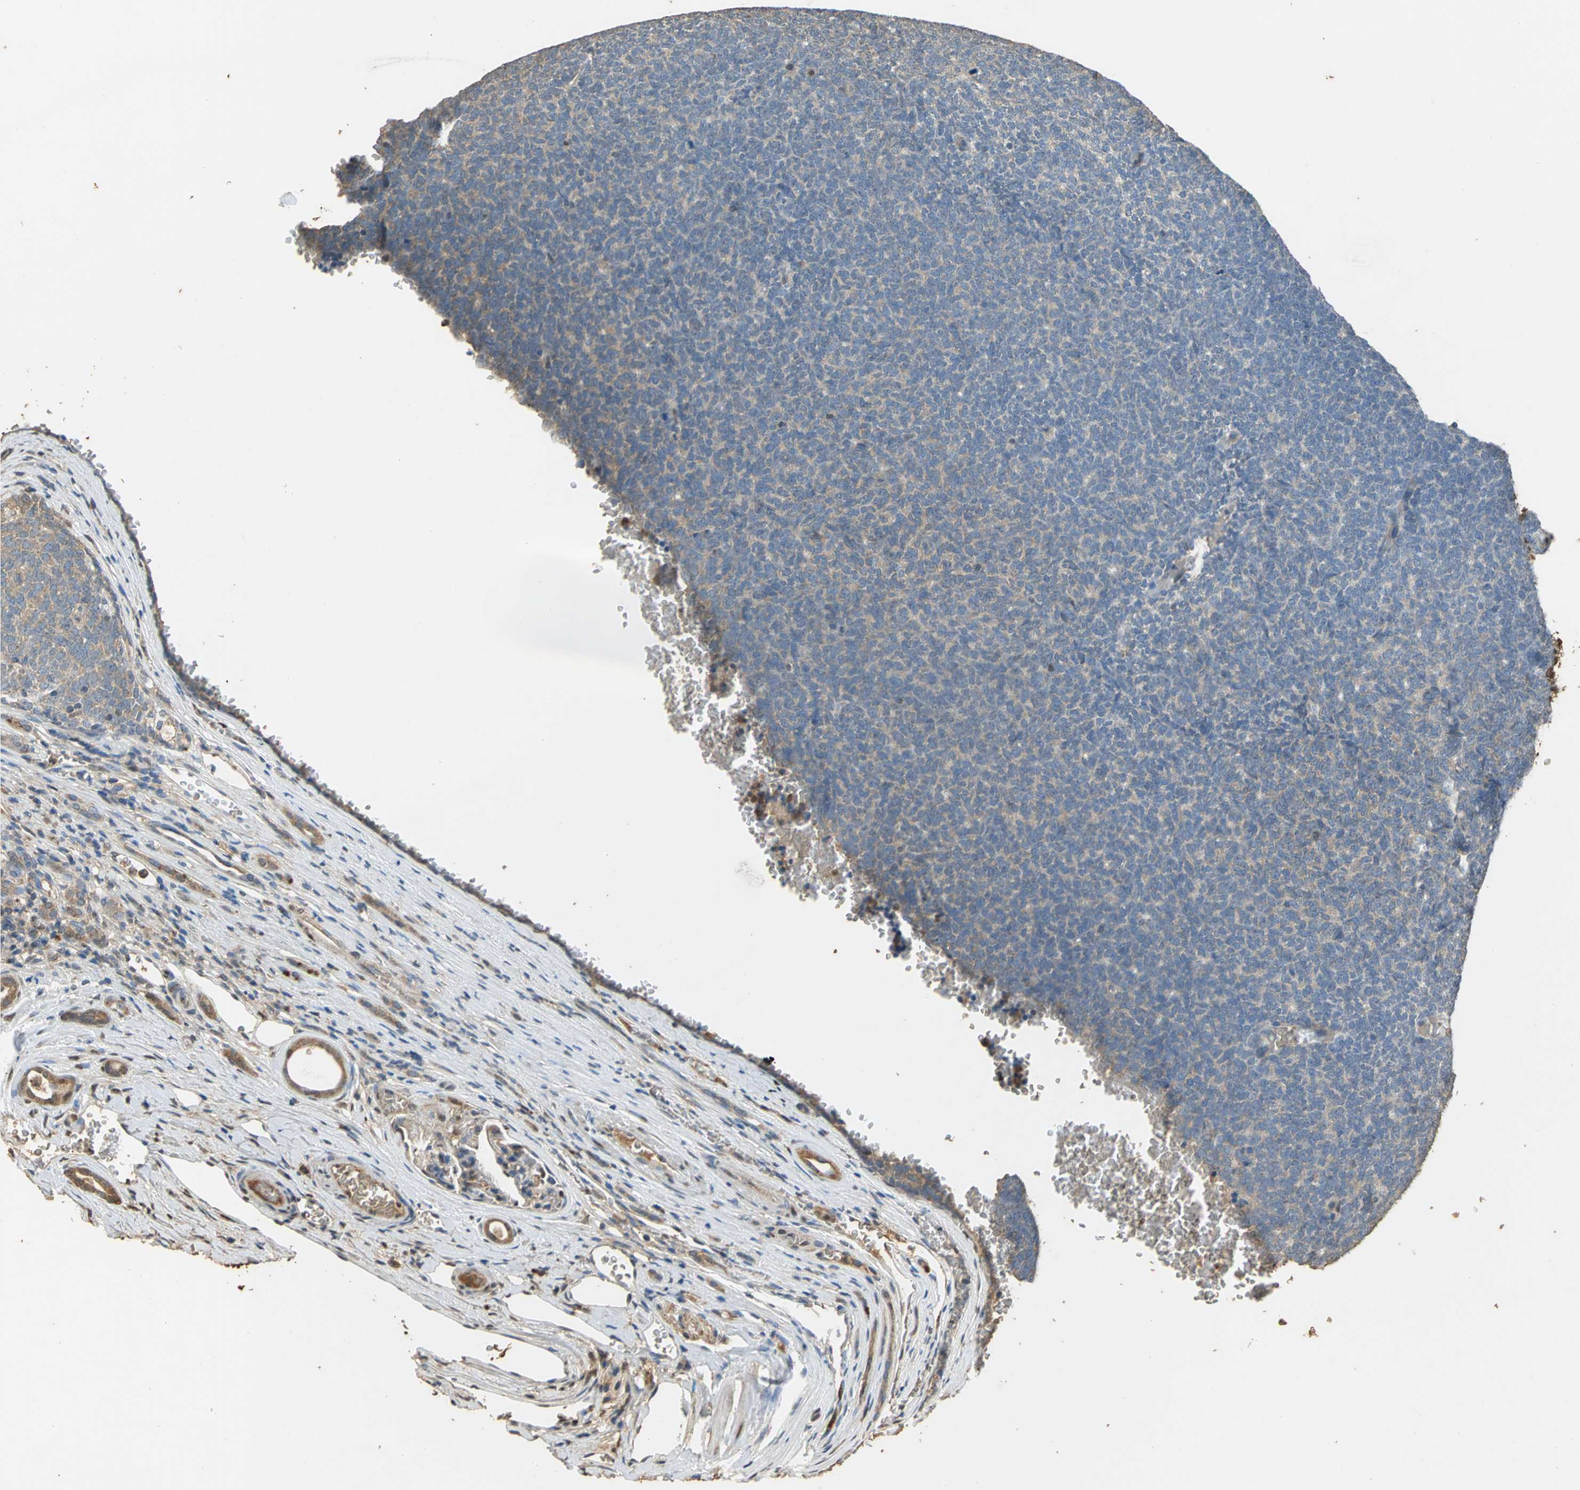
{"staining": {"intensity": "weak", "quantity": "25%-75%", "location": "cytoplasmic/membranous"}, "tissue": "renal cancer", "cell_type": "Tumor cells", "image_type": "cancer", "snomed": [{"axis": "morphology", "description": "Neoplasm, malignant, NOS"}, {"axis": "topography", "description": "Kidney"}], "caption": "Protein expression analysis of human renal cancer (malignant neoplasm) reveals weak cytoplasmic/membranous expression in about 25%-75% of tumor cells. (DAB (3,3'-diaminobenzidine) IHC with brightfield microscopy, high magnification).", "gene": "GAPDH", "patient": {"sex": "male", "age": 28}}